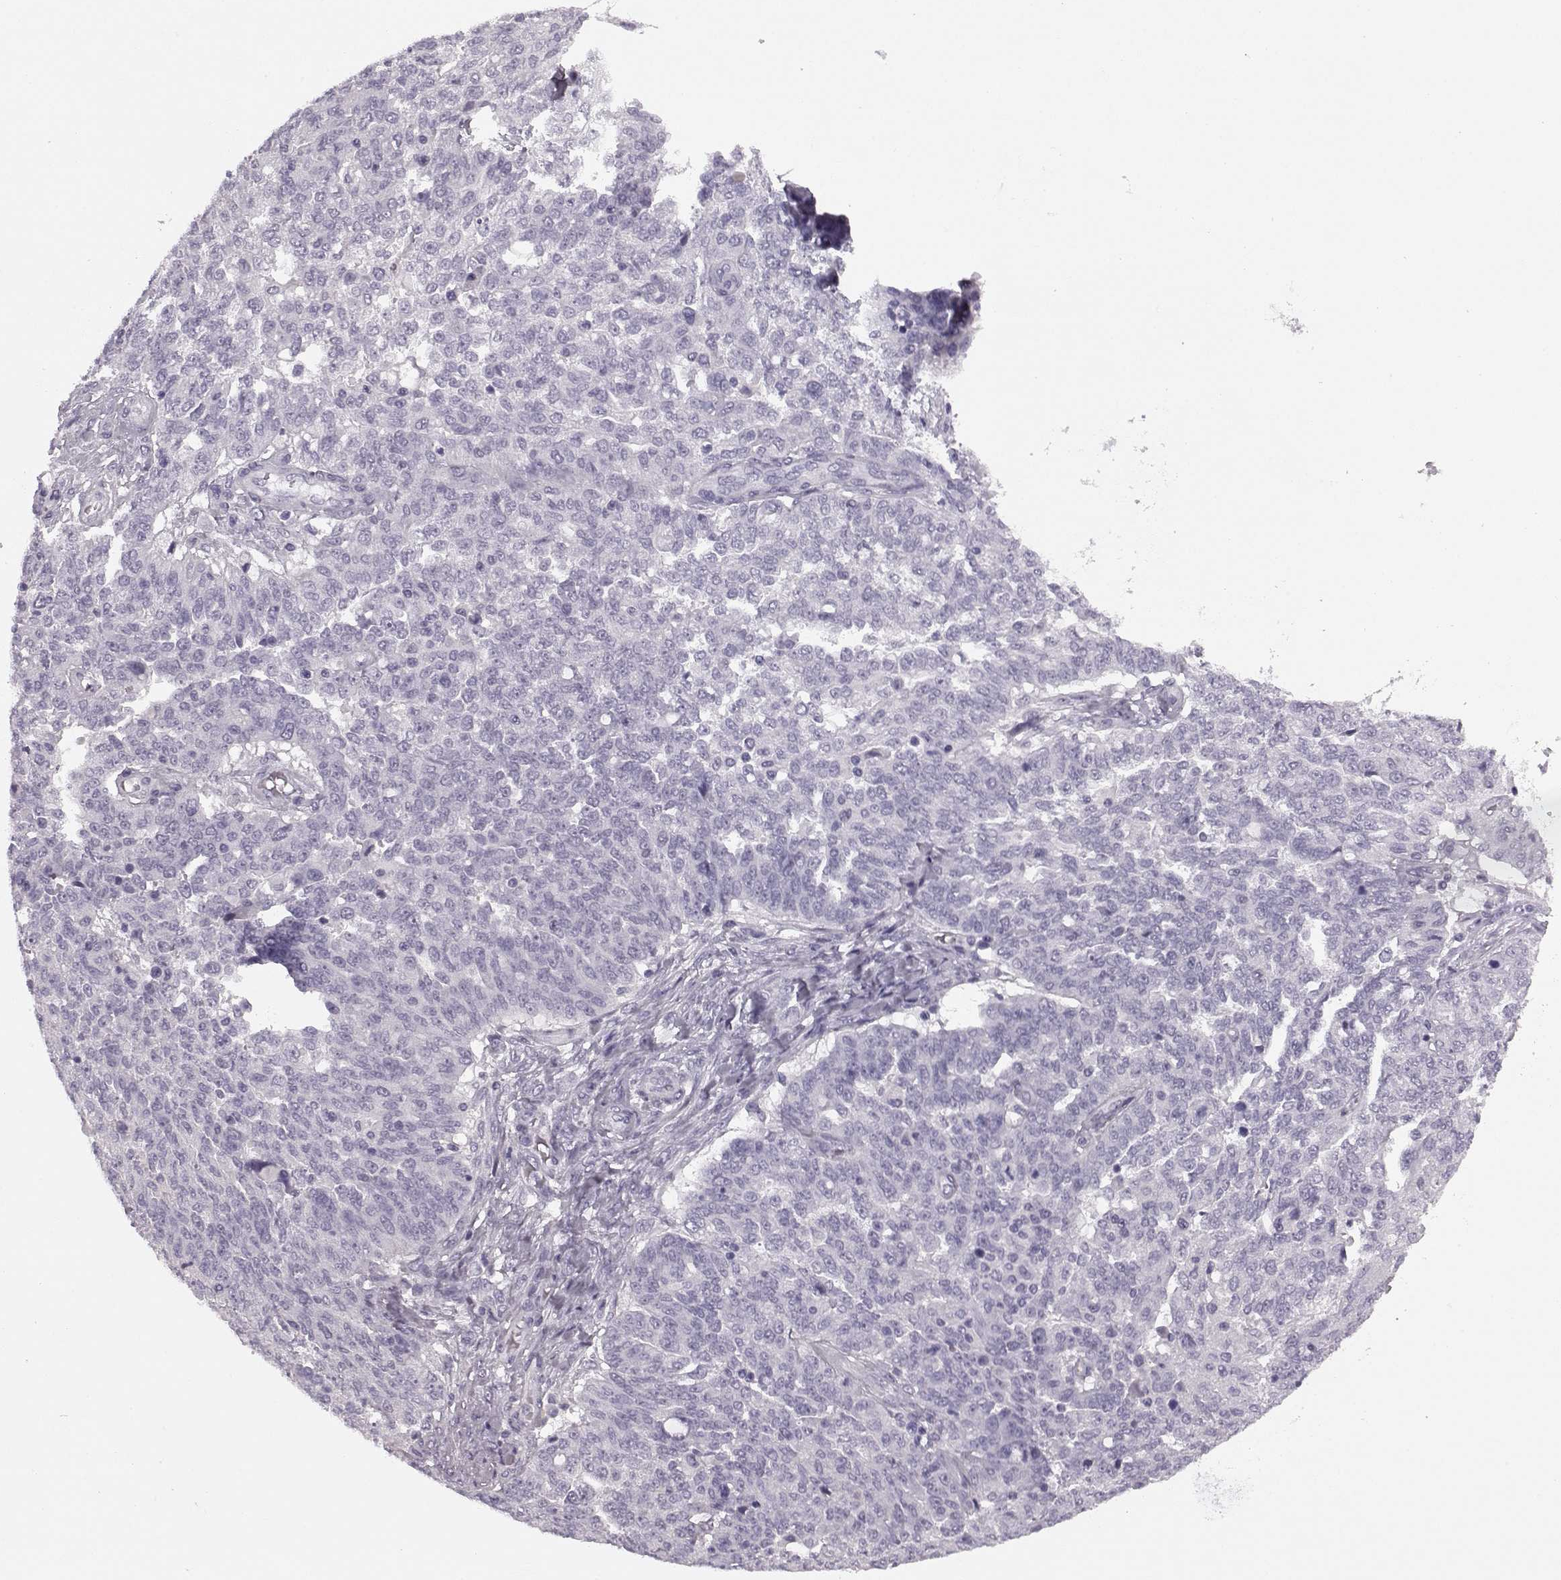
{"staining": {"intensity": "negative", "quantity": "none", "location": "none"}, "tissue": "ovarian cancer", "cell_type": "Tumor cells", "image_type": "cancer", "snomed": [{"axis": "morphology", "description": "Cystadenocarcinoma, serous, NOS"}, {"axis": "topography", "description": "Ovary"}], "caption": "This is an IHC image of human serous cystadenocarcinoma (ovarian). There is no positivity in tumor cells.", "gene": "AIPL1", "patient": {"sex": "female", "age": 67}}